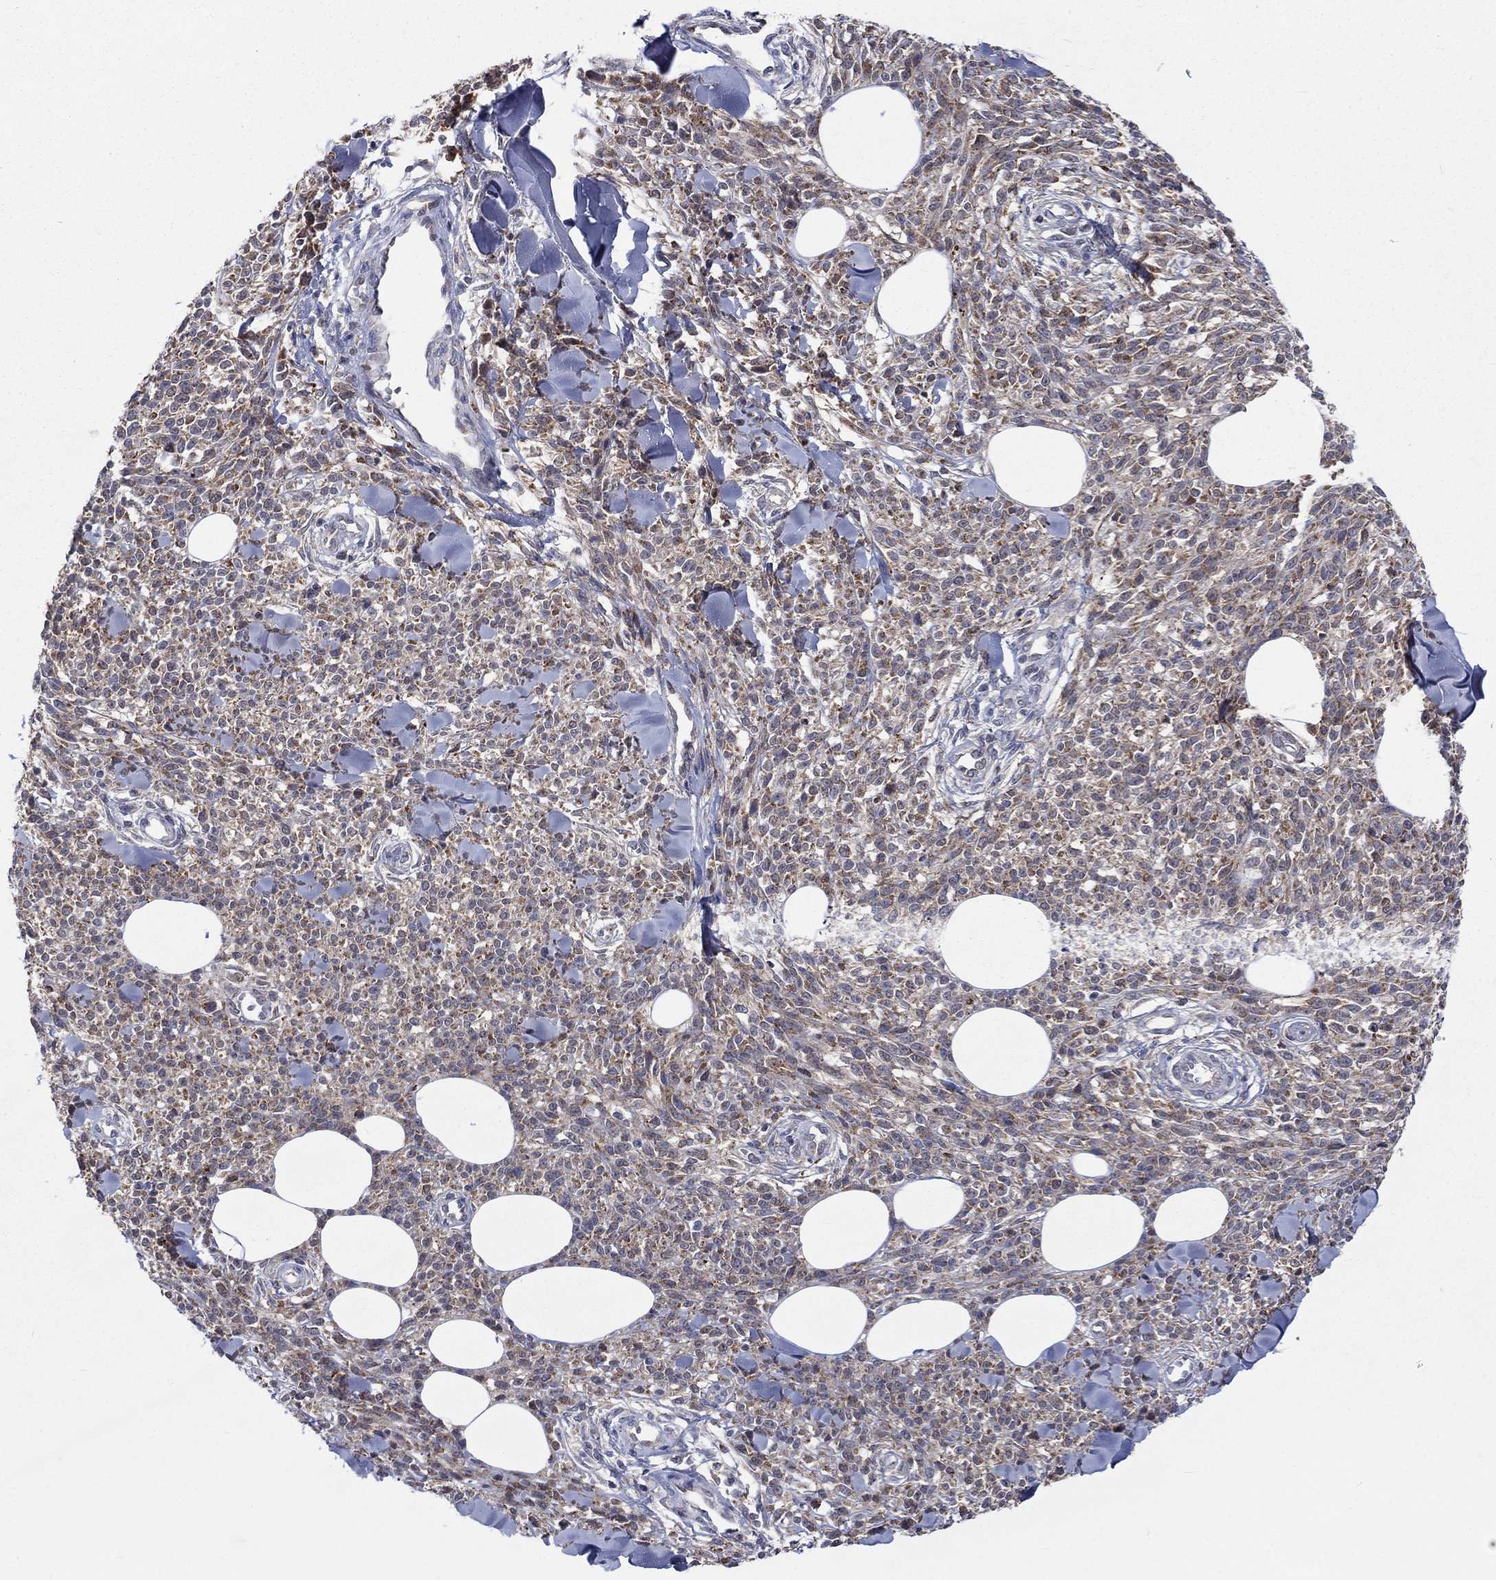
{"staining": {"intensity": "weak", "quantity": "25%-75%", "location": "cytoplasmic/membranous"}, "tissue": "melanoma", "cell_type": "Tumor cells", "image_type": "cancer", "snomed": [{"axis": "morphology", "description": "Malignant melanoma, NOS"}, {"axis": "topography", "description": "Skin"}, {"axis": "topography", "description": "Skin of trunk"}], "caption": "Weak cytoplasmic/membranous expression for a protein is seen in approximately 25%-75% of tumor cells of malignant melanoma using immunohistochemistry.", "gene": "SLC35F2", "patient": {"sex": "male", "age": 74}}